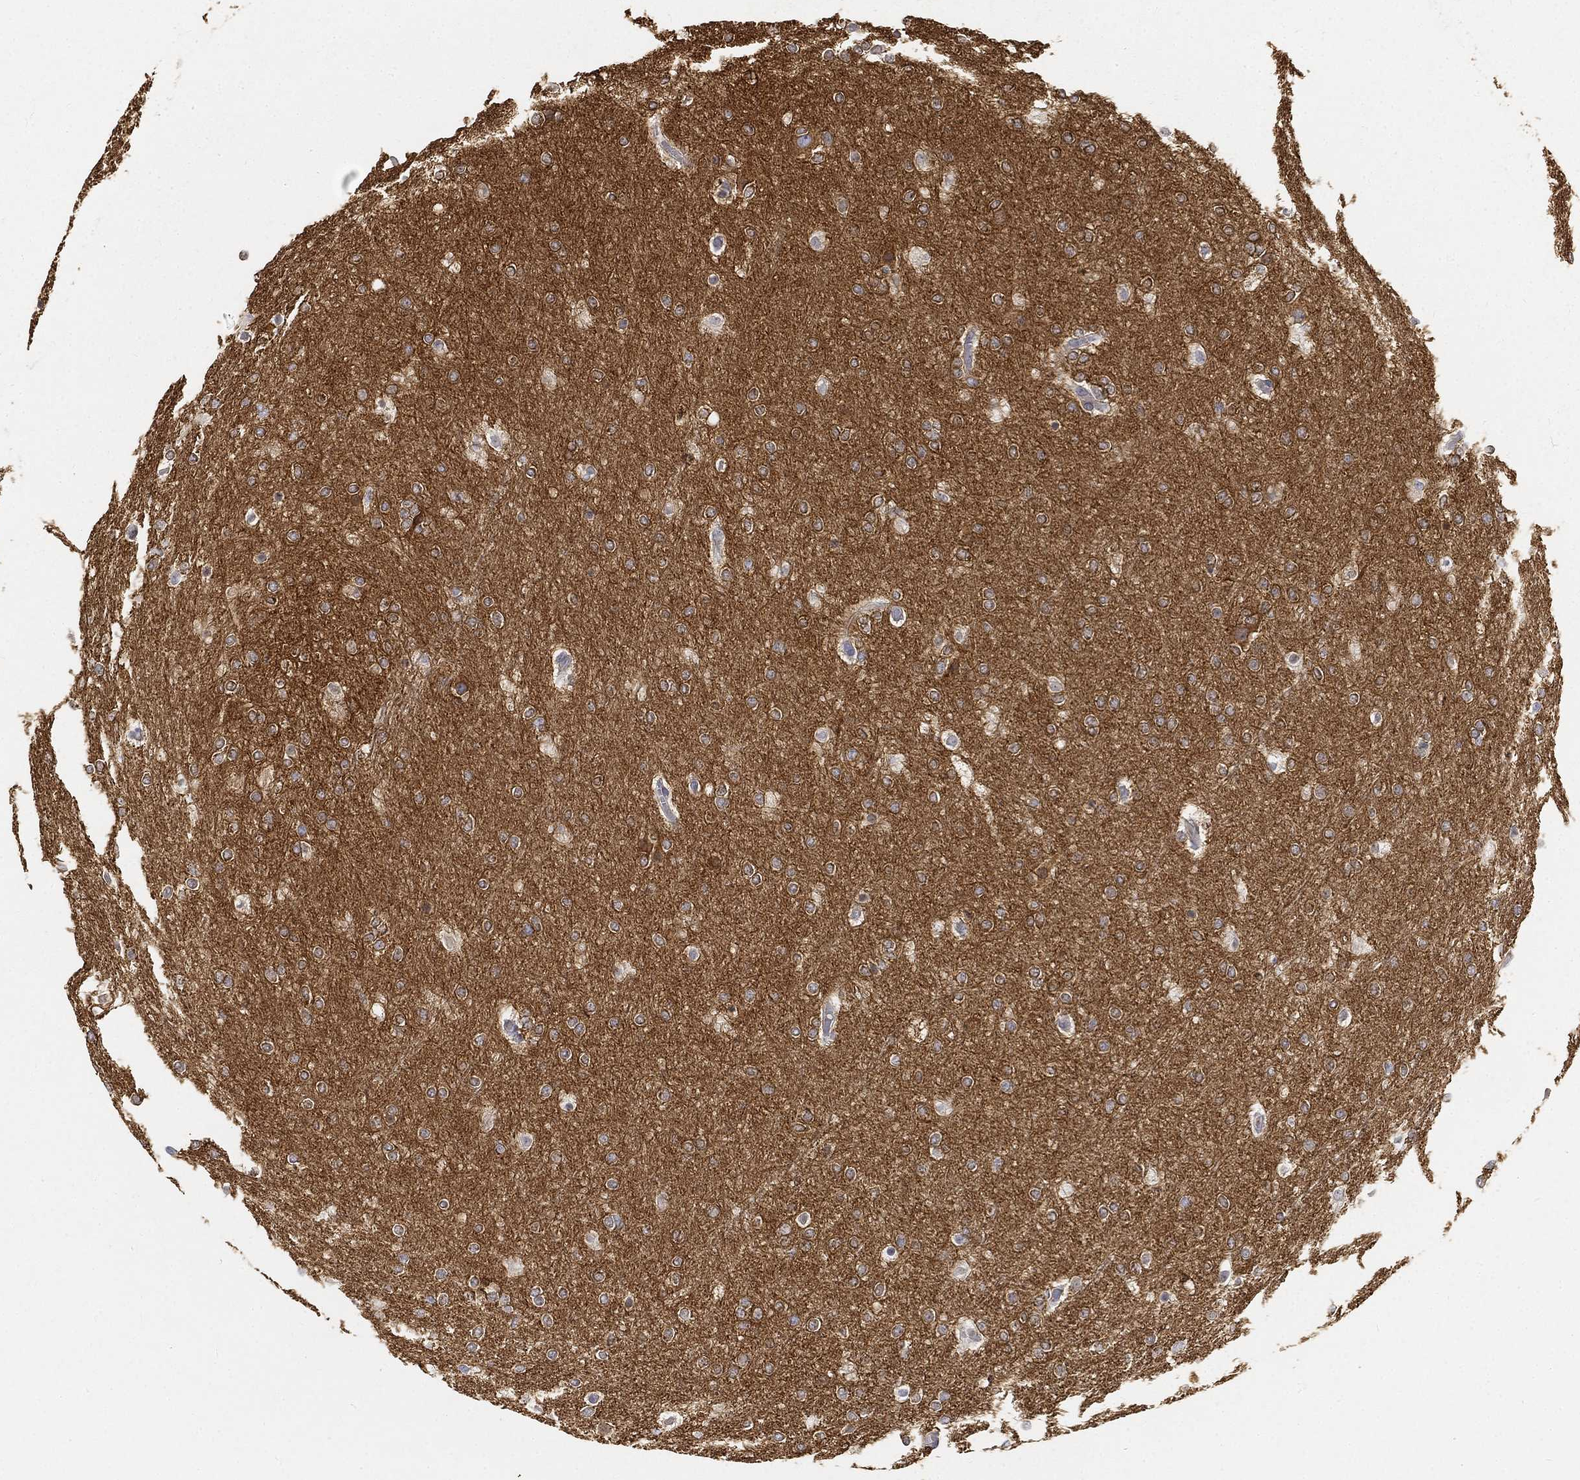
{"staining": {"intensity": "negative", "quantity": "none", "location": "none"}, "tissue": "glioma", "cell_type": "Tumor cells", "image_type": "cancer", "snomed": [{"axis": "morphology", "description": "Glioma, malignant, High grade"}, {"axis": "topography", "description": "Brain"}], "caption": "Malignant glioma (high-grade) was stained to show a protein in brown. There is no significant staining in tumor cells.", "gene": "TMEM25", "patient": {"sex": "female", "age": 61}}